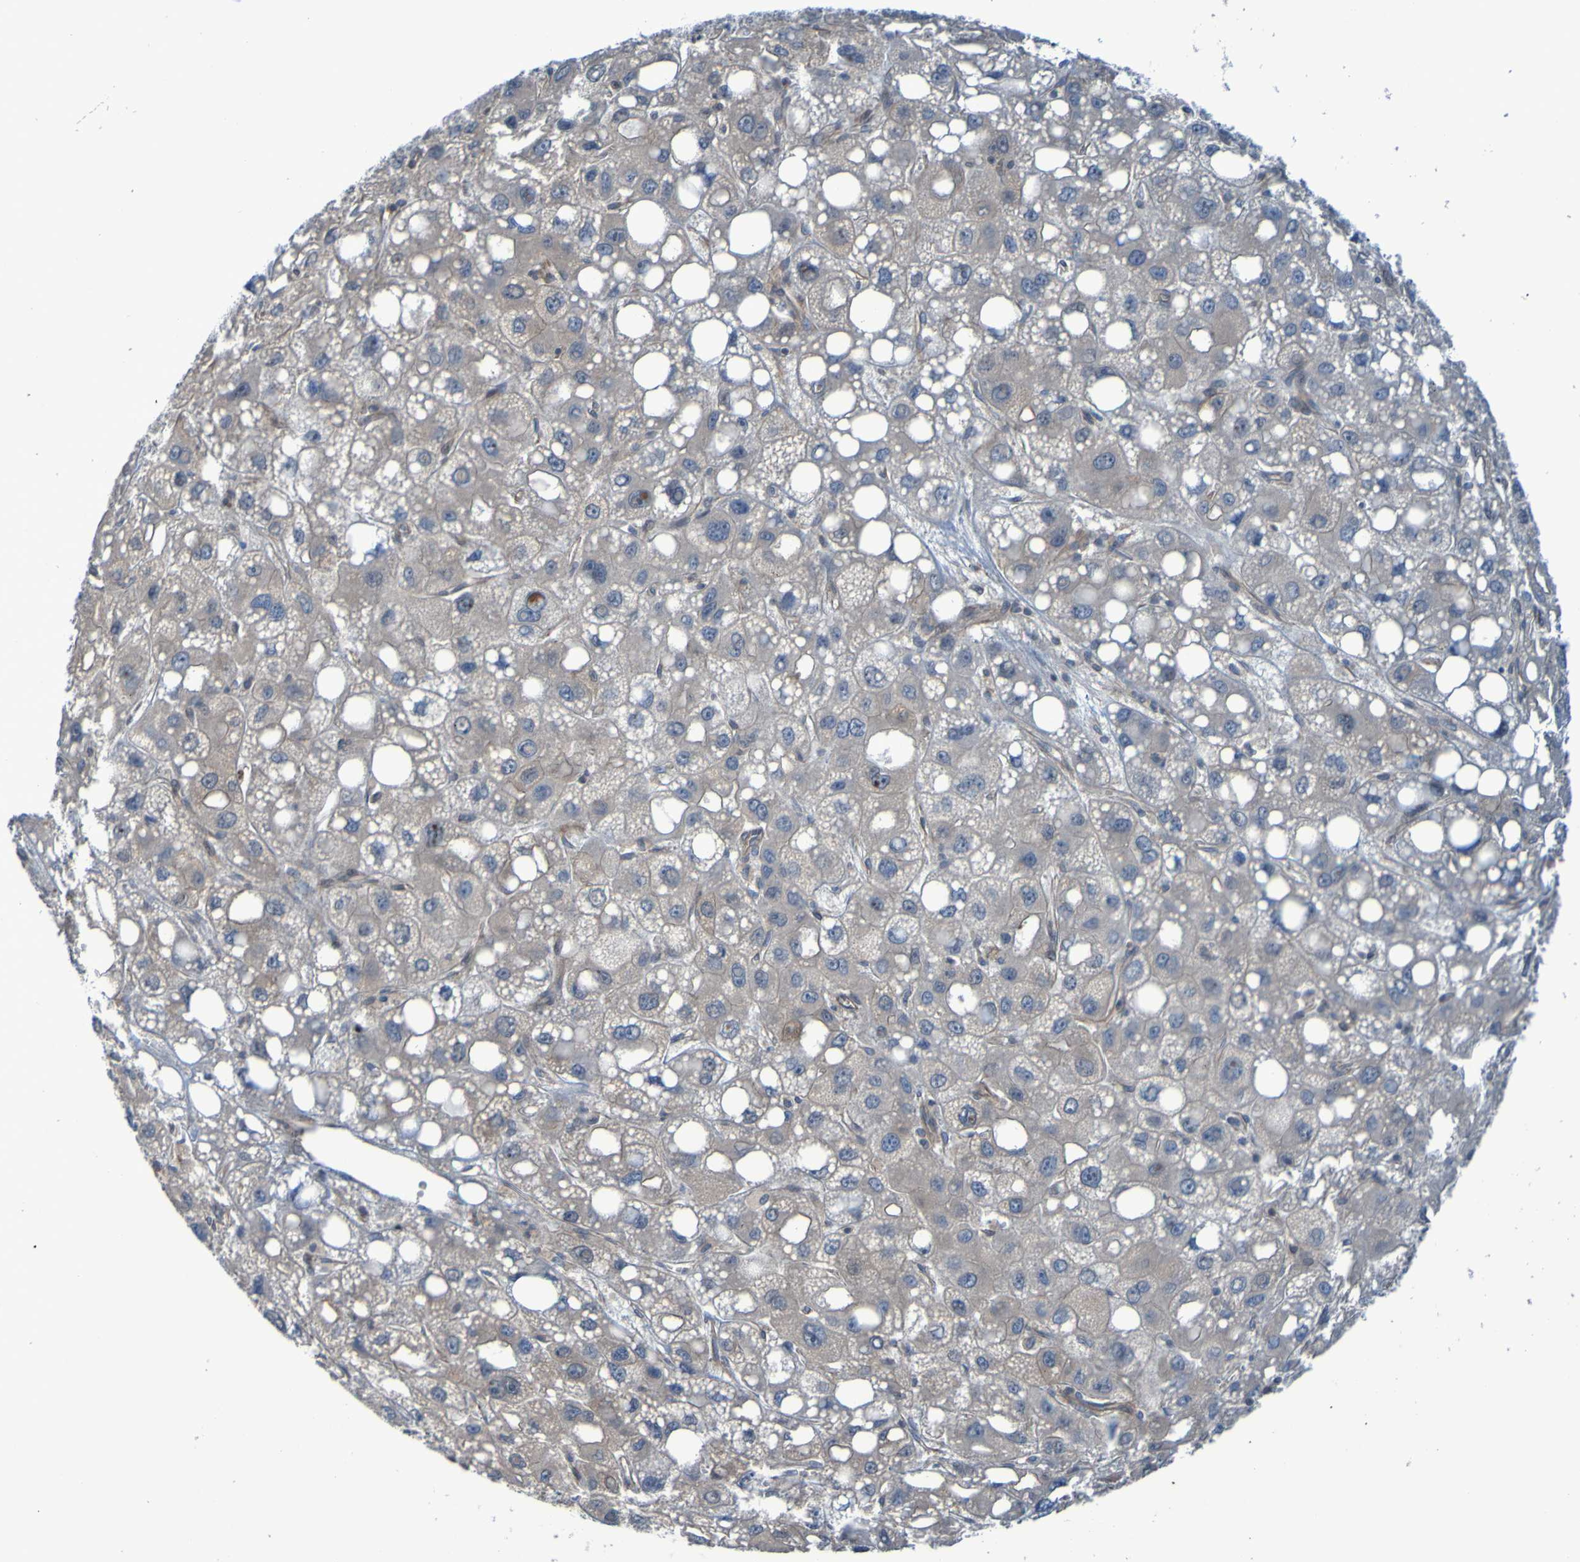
{"staining": {"intensity": "weak", "quantity": "<25%", "location": "cytoplasmic/membranous"}, "tissue": "liver cancer", "cell_type": "Tumor cells", "image_type": "cancer", "snomed": [{"axis": "morphology", "description": "Carcinoma, Hepatocellular, NOS"}, {"axis": "topography", "description": "Liver"}], "caption": "IHC of liver cancer (hepatocellular carcinoma) shows no positivity in tumor cells.", "gene": "NPRL3", "patient": {"sex": "male", "age": 55}}